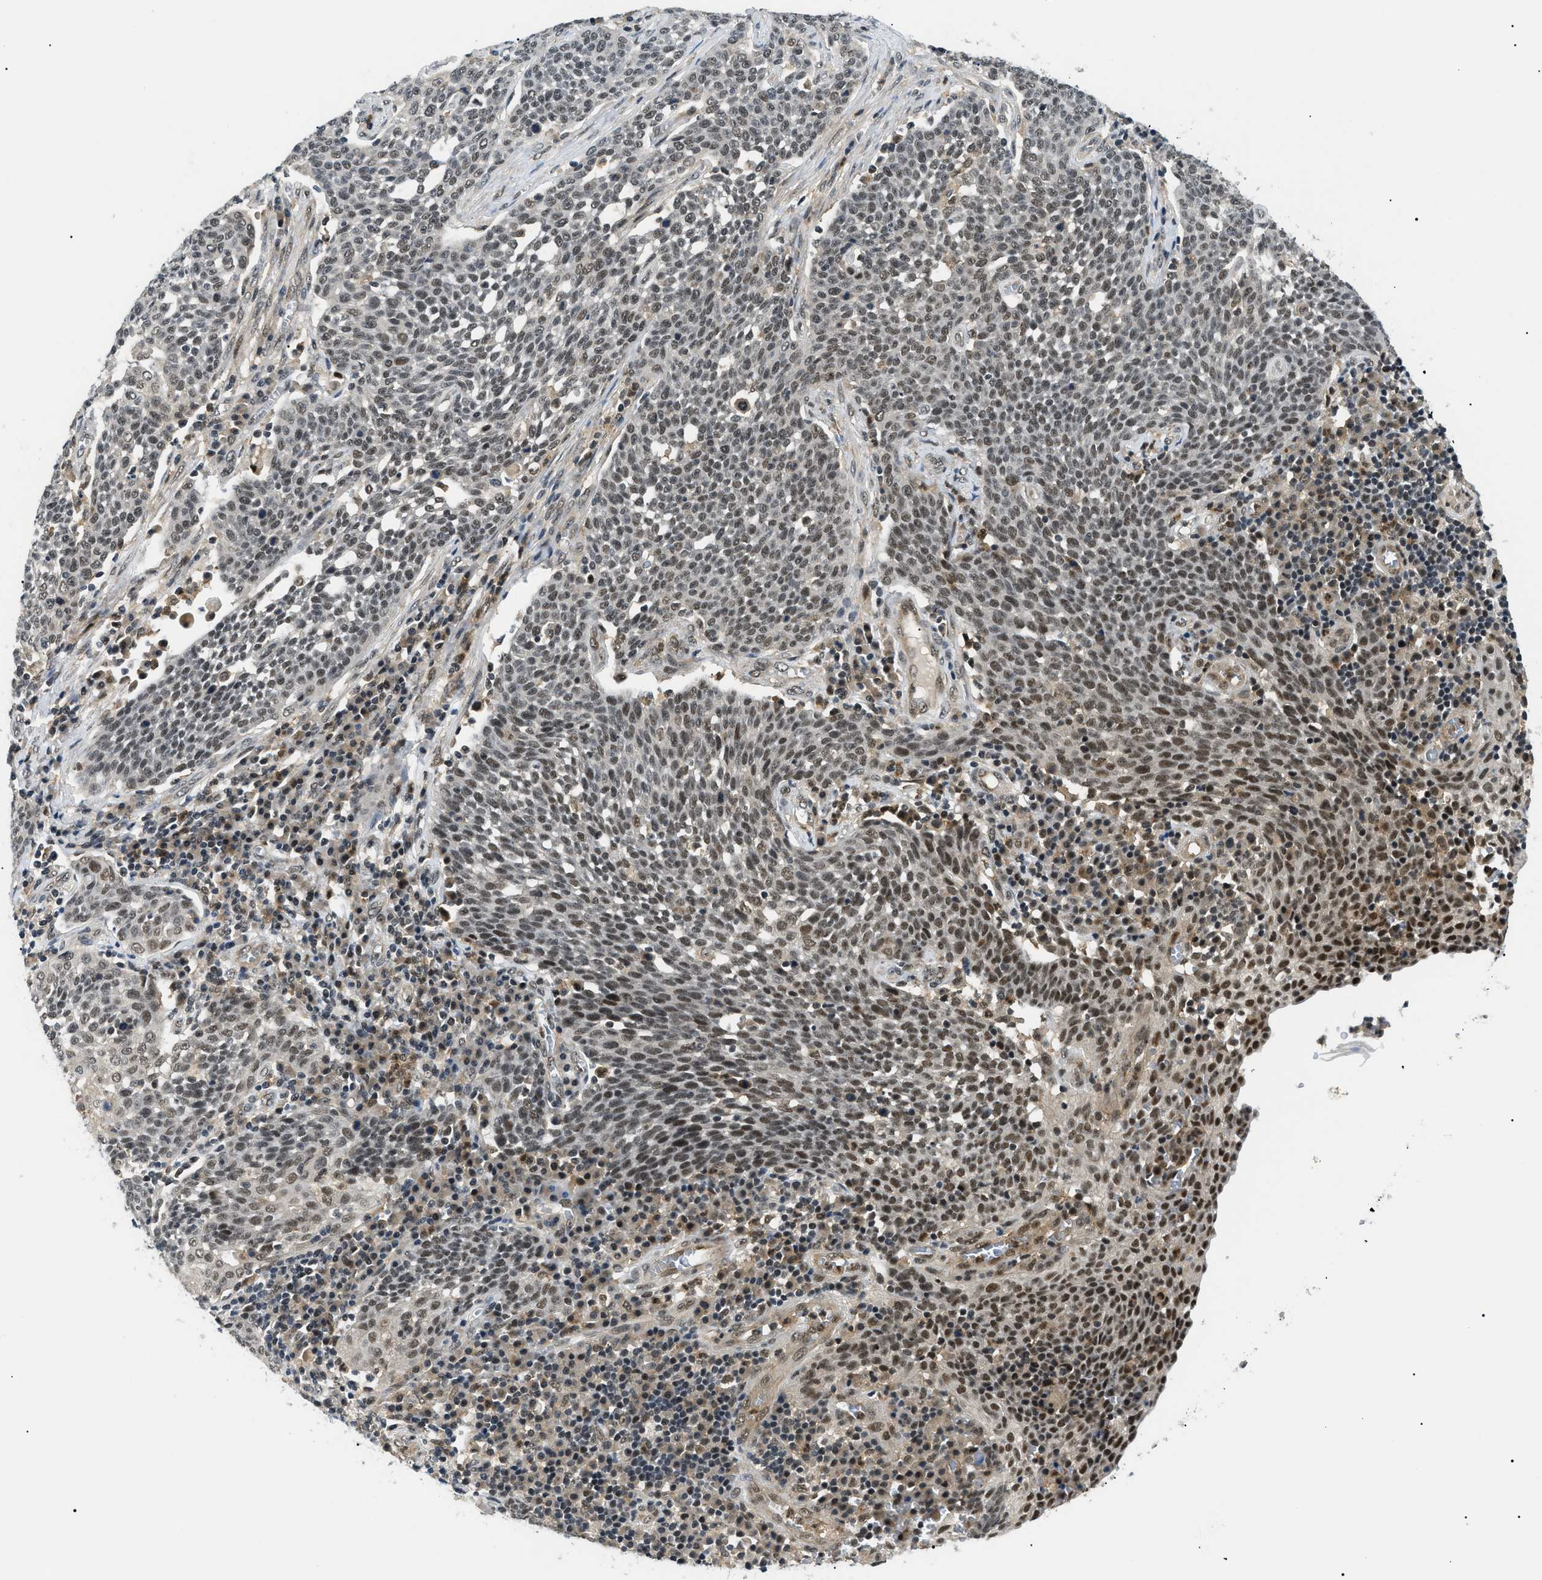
{"staining": {"intensity": "moderate", "quantity": "25%-75%", "location": "nuclear"}, "tissue": "cervical cancer", "cell_type": "Tumor cells", "image_type": "cancer", "snomed": [{"axis": "morphology", "description": "Squamous cell carcinoma, NOS"}, {"axis": "topography", "description": "Cervix"}], "caption": "Protein staining of cervical cancer tissue shows moderate nuclear positivity in about 25%-75% of tumor cells.", "gene": "RBM15", "patient": {"sex": "female", "age": 34}}